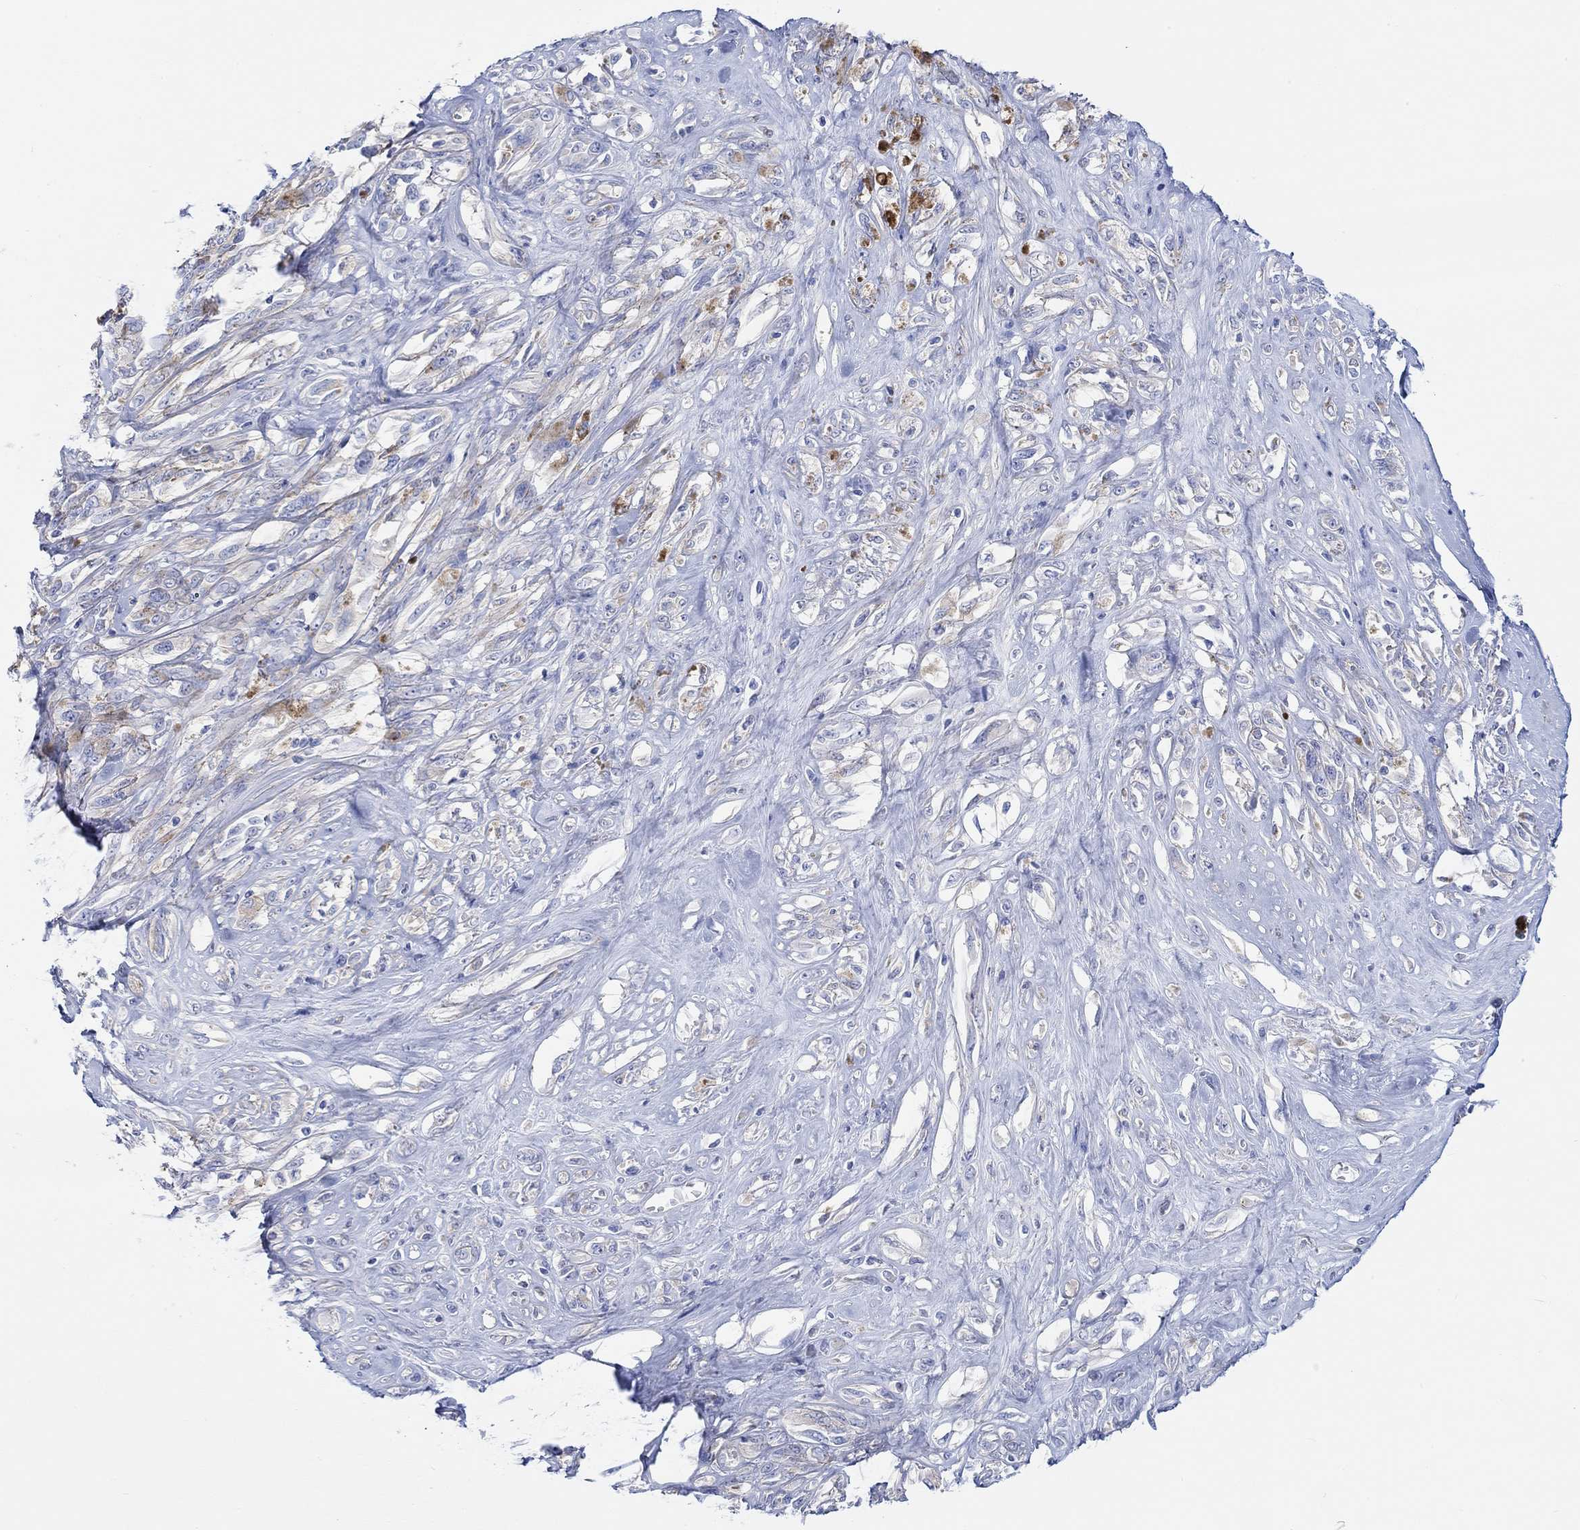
{"staining": {"intensity": "negative", "quantity": "none", "location": "none"}, "tissue": "melanoma", "cell_type": "Tumor cells", "image_type": "cancer", "snomed": [{"axis": "morphology", "description": "Malignant melanoma, NOS"}, {"axis": "topography", "description": "Skin"}], "caption": "This is an immunohistochemistry histopathology image of melanoma. There is no expression in tumor cells.", "gene": "REEP6", "patient": {"sex": "female", "age": 91}}